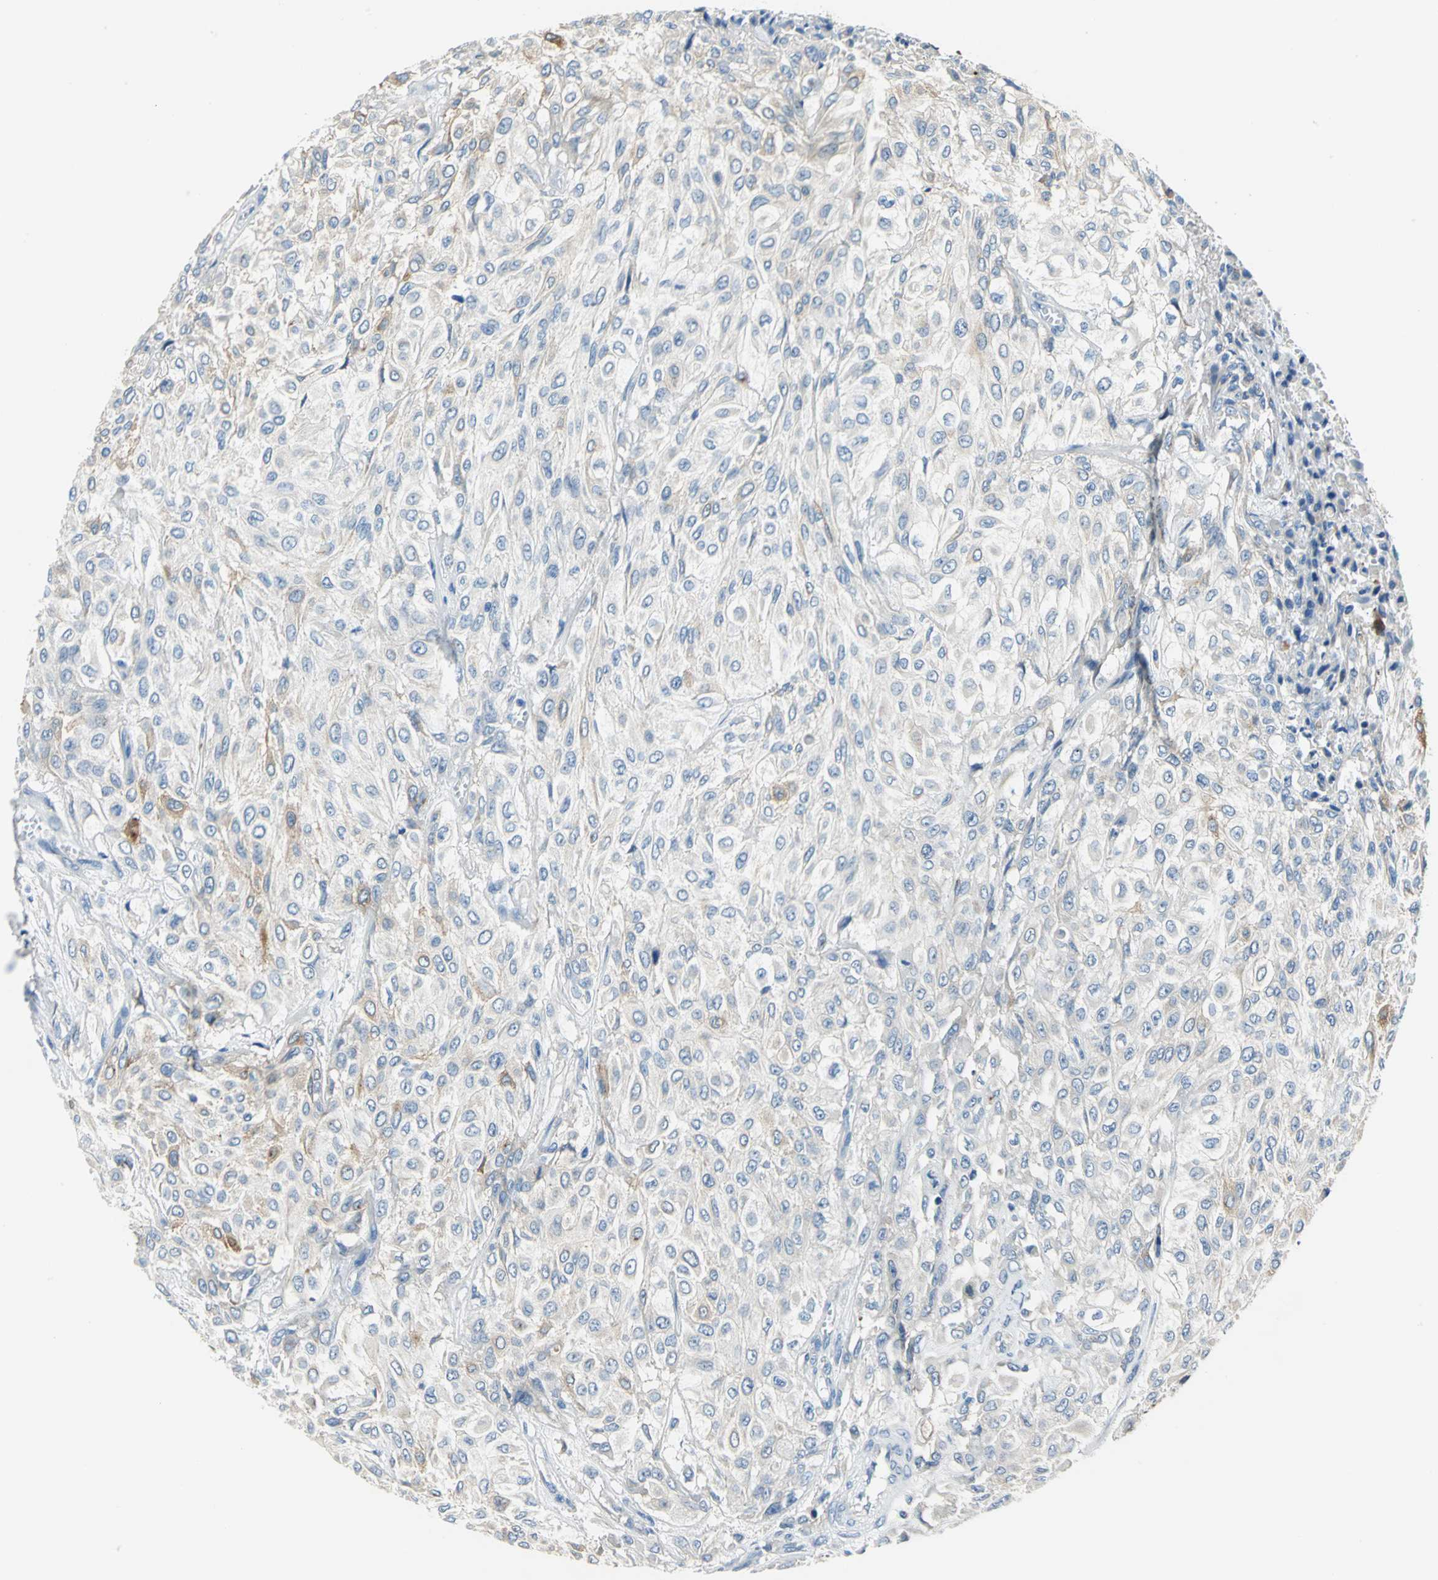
{"staining": {"intensity": "weak", "quantity": "25%-75%", "location": "cytoplasmic/membranous"}, "tissue": "urothelial cancer", "cell_type": "Tumor cells", "image_type": "cancer", "snomed": [{"axis": "morphology", "description": "Urothelial carcinoma, High grade"}, {"axis": "topography", "description": "Urinary bladder"}], "caption": "Human urothelial cancer stained with a brown dye demonstrates weak cytoplasmic/membranous positive staining in about 25%-75% of tumor cells.", "gene": "TRIM25", "patient": {"sex": "male", "age": 57}}